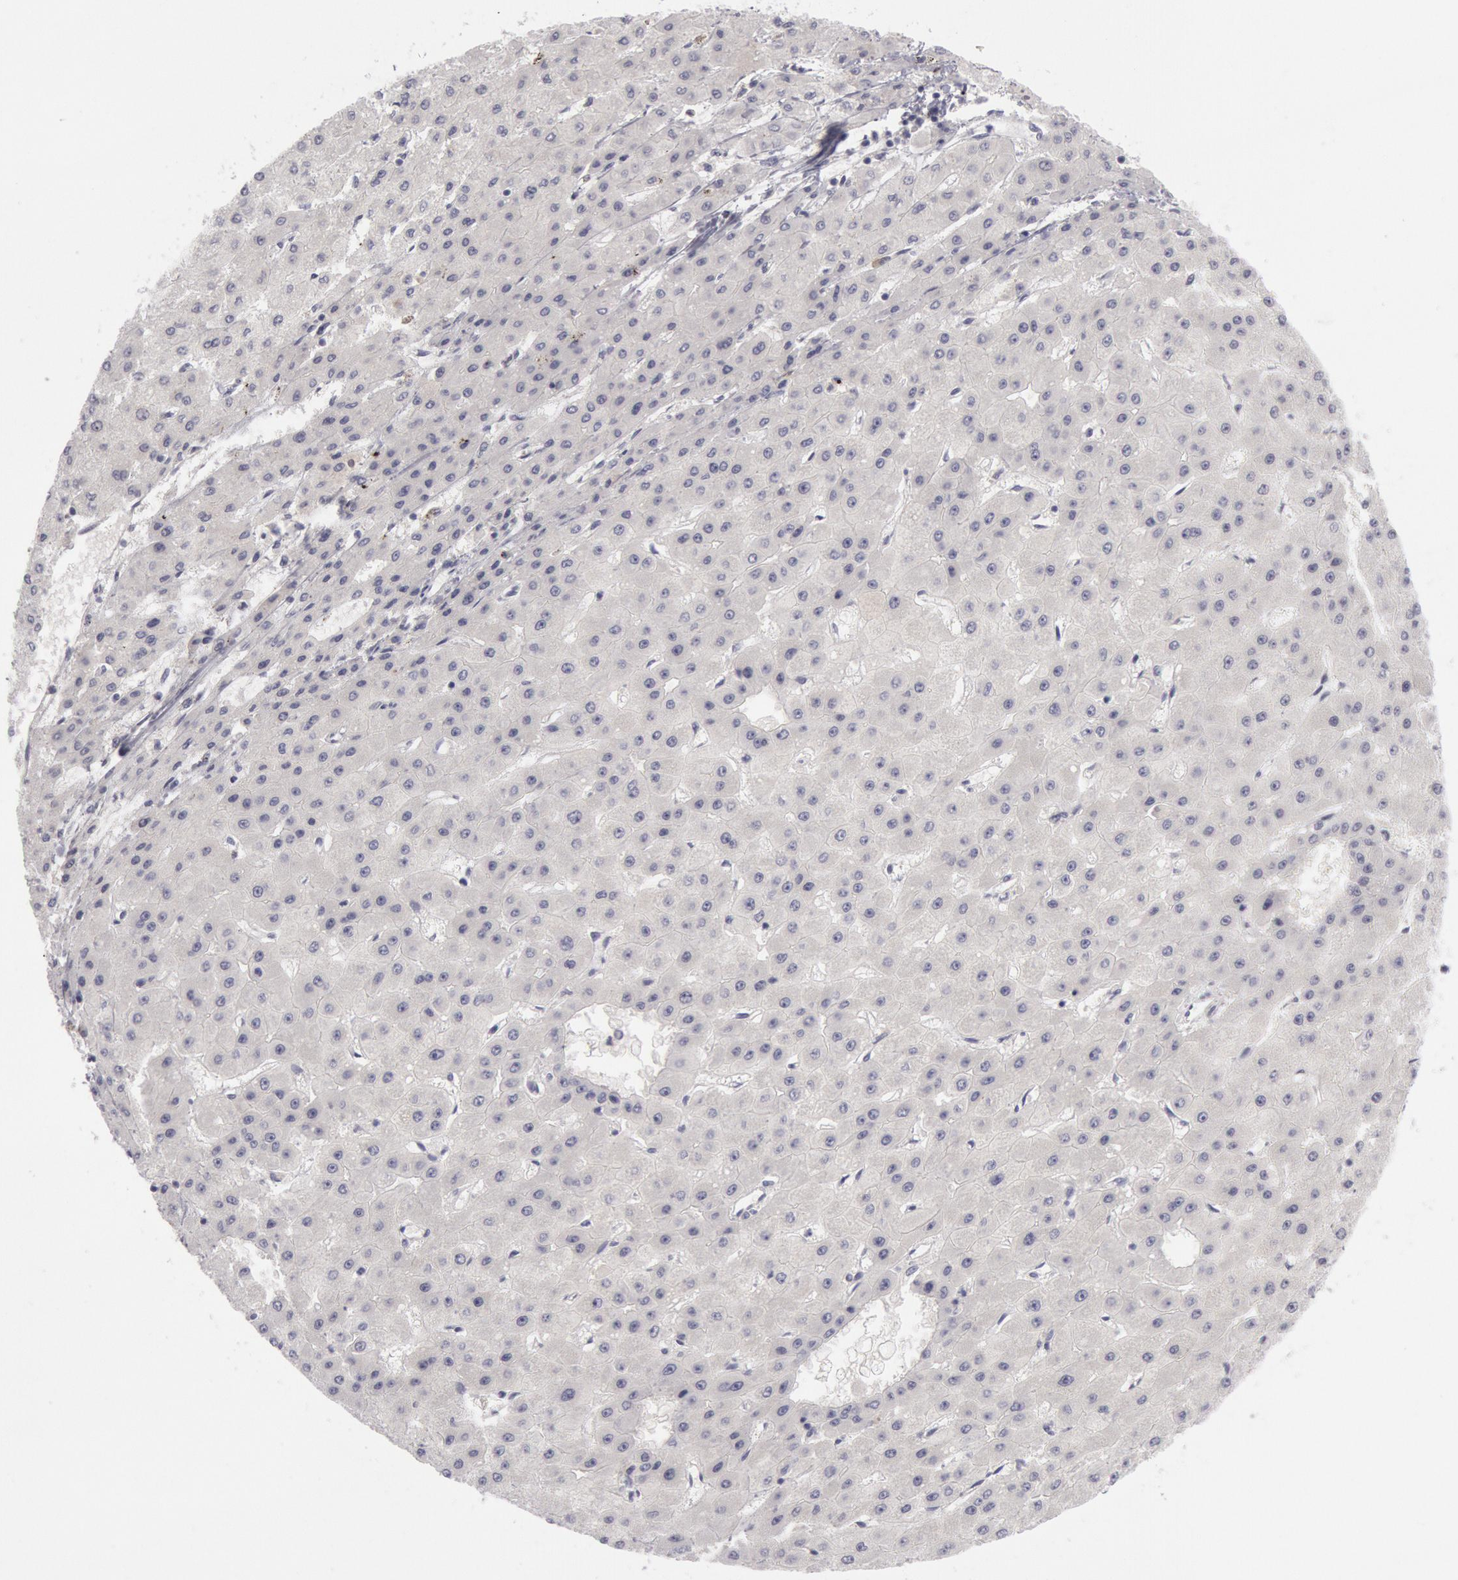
{"staining": {"intensity": "negative", "quantity": "none", "location": "none"}, "tissue": "liver cancer", "cell_type": "Tumor cells", "image_type": "cancer", "snomed": [{"axis": "morphology", "description": "Carcinoma, Hepatocellular, NOS"}, {"axis": "topography", "description": "Liver"}], "caption": "Human hepatocellular carcinoma (liver) stained for a protein using immunohistochemistry (IHC) demonstrates no staining in tumor cells.", "gene": "KRT16", "patient": {"sex": "female", "age": 52}}